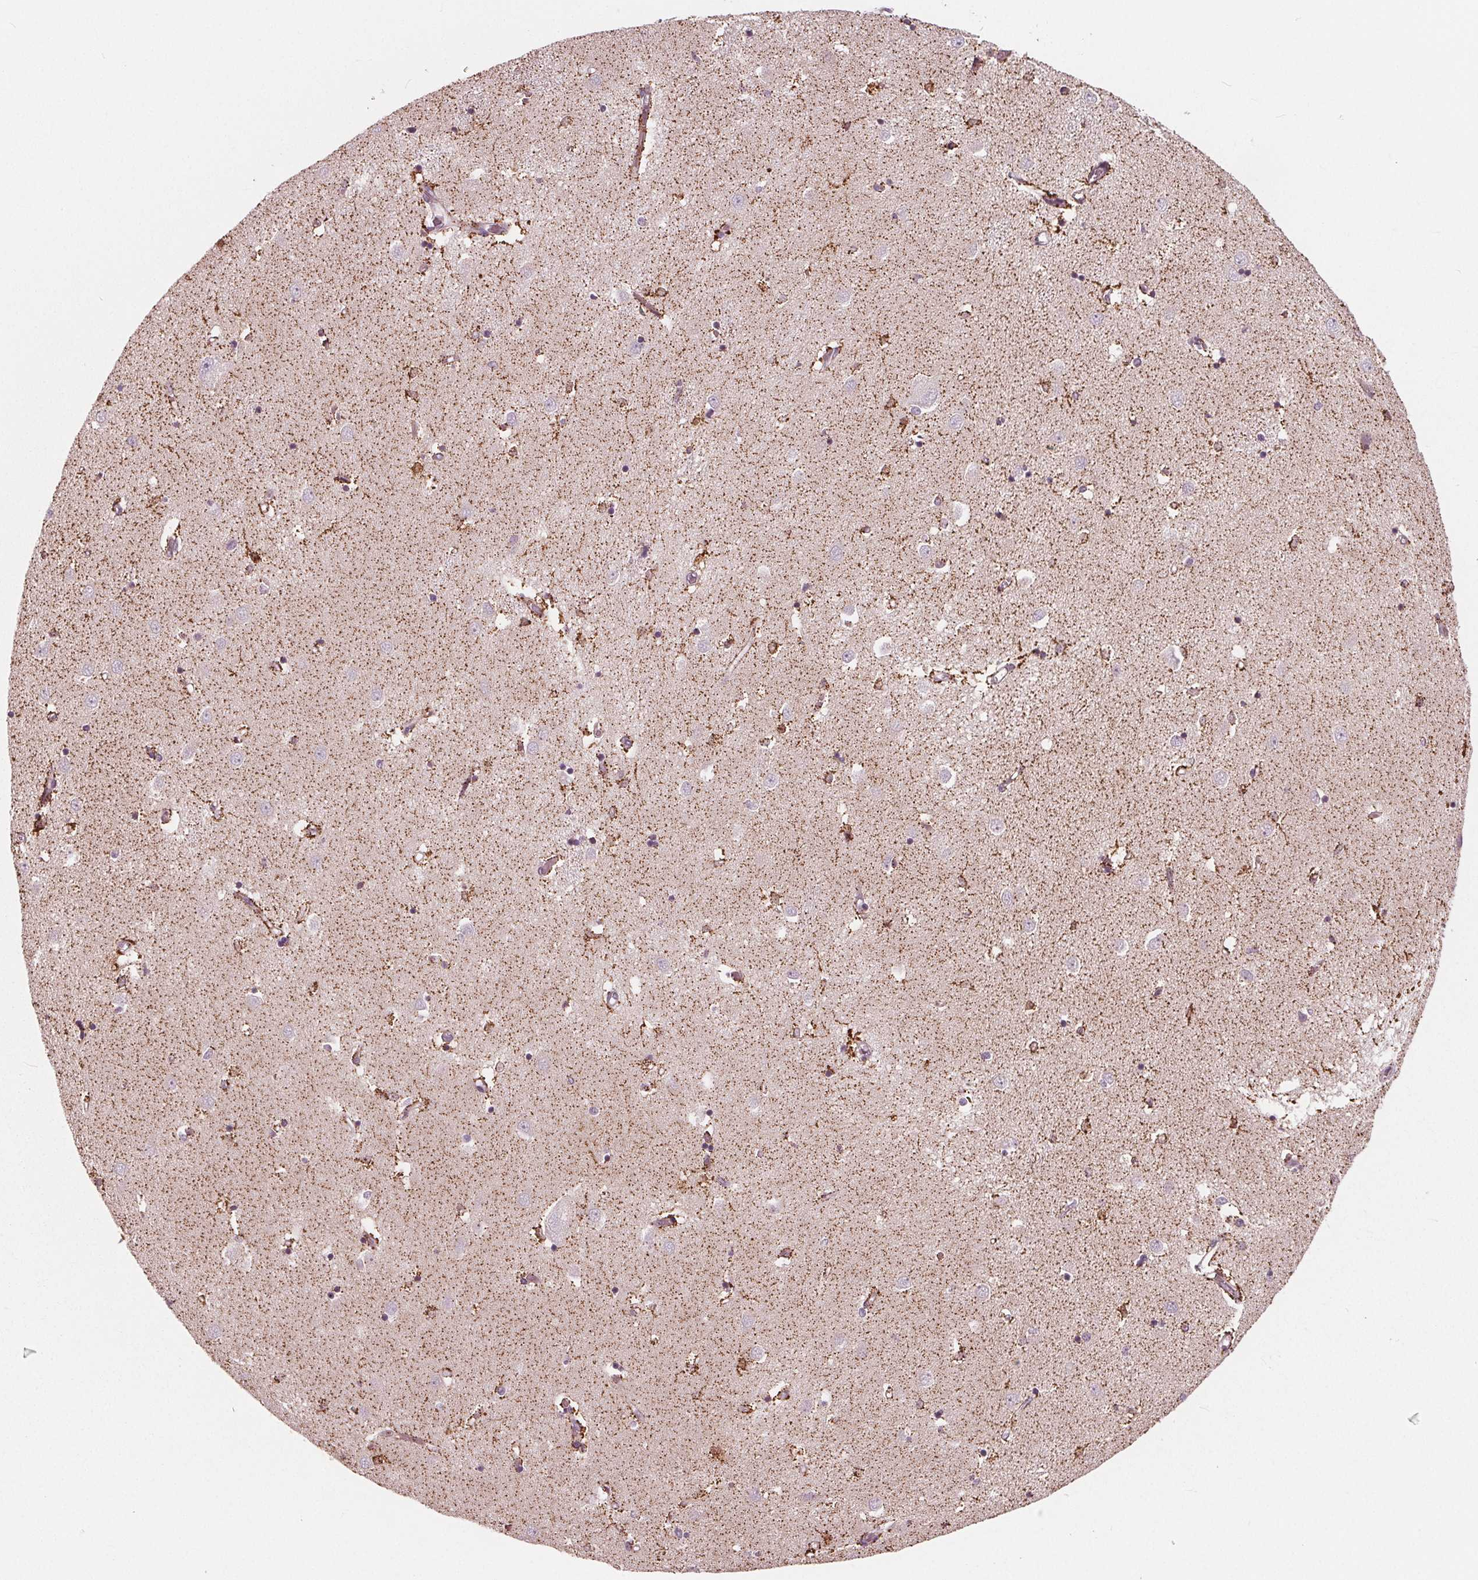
{"staining": {"intensity": "weak", "quantity": "<25%", "location": "cytoplasmic/membranous"}, "tissue": "caudate", "cell_type": "Glial cells", "image_type": "normal", "snomed": [{"axis": "morphology", "description": "Normal tissue, NOS"}, {"axis": "topography", "description": "Lateral ventricle wall"}], "caption": "Unremarkable caudate was stained to show a protein in brown. There is no significant expression in glial cells. The staining was performed using DAB to visualize the protein expression in brown, while the nuclei were stained in blue with hematoxylin (Magnification: 20x).", "gene": "DCAF4L2", "patient": {"sex": "male", "age": 54}}